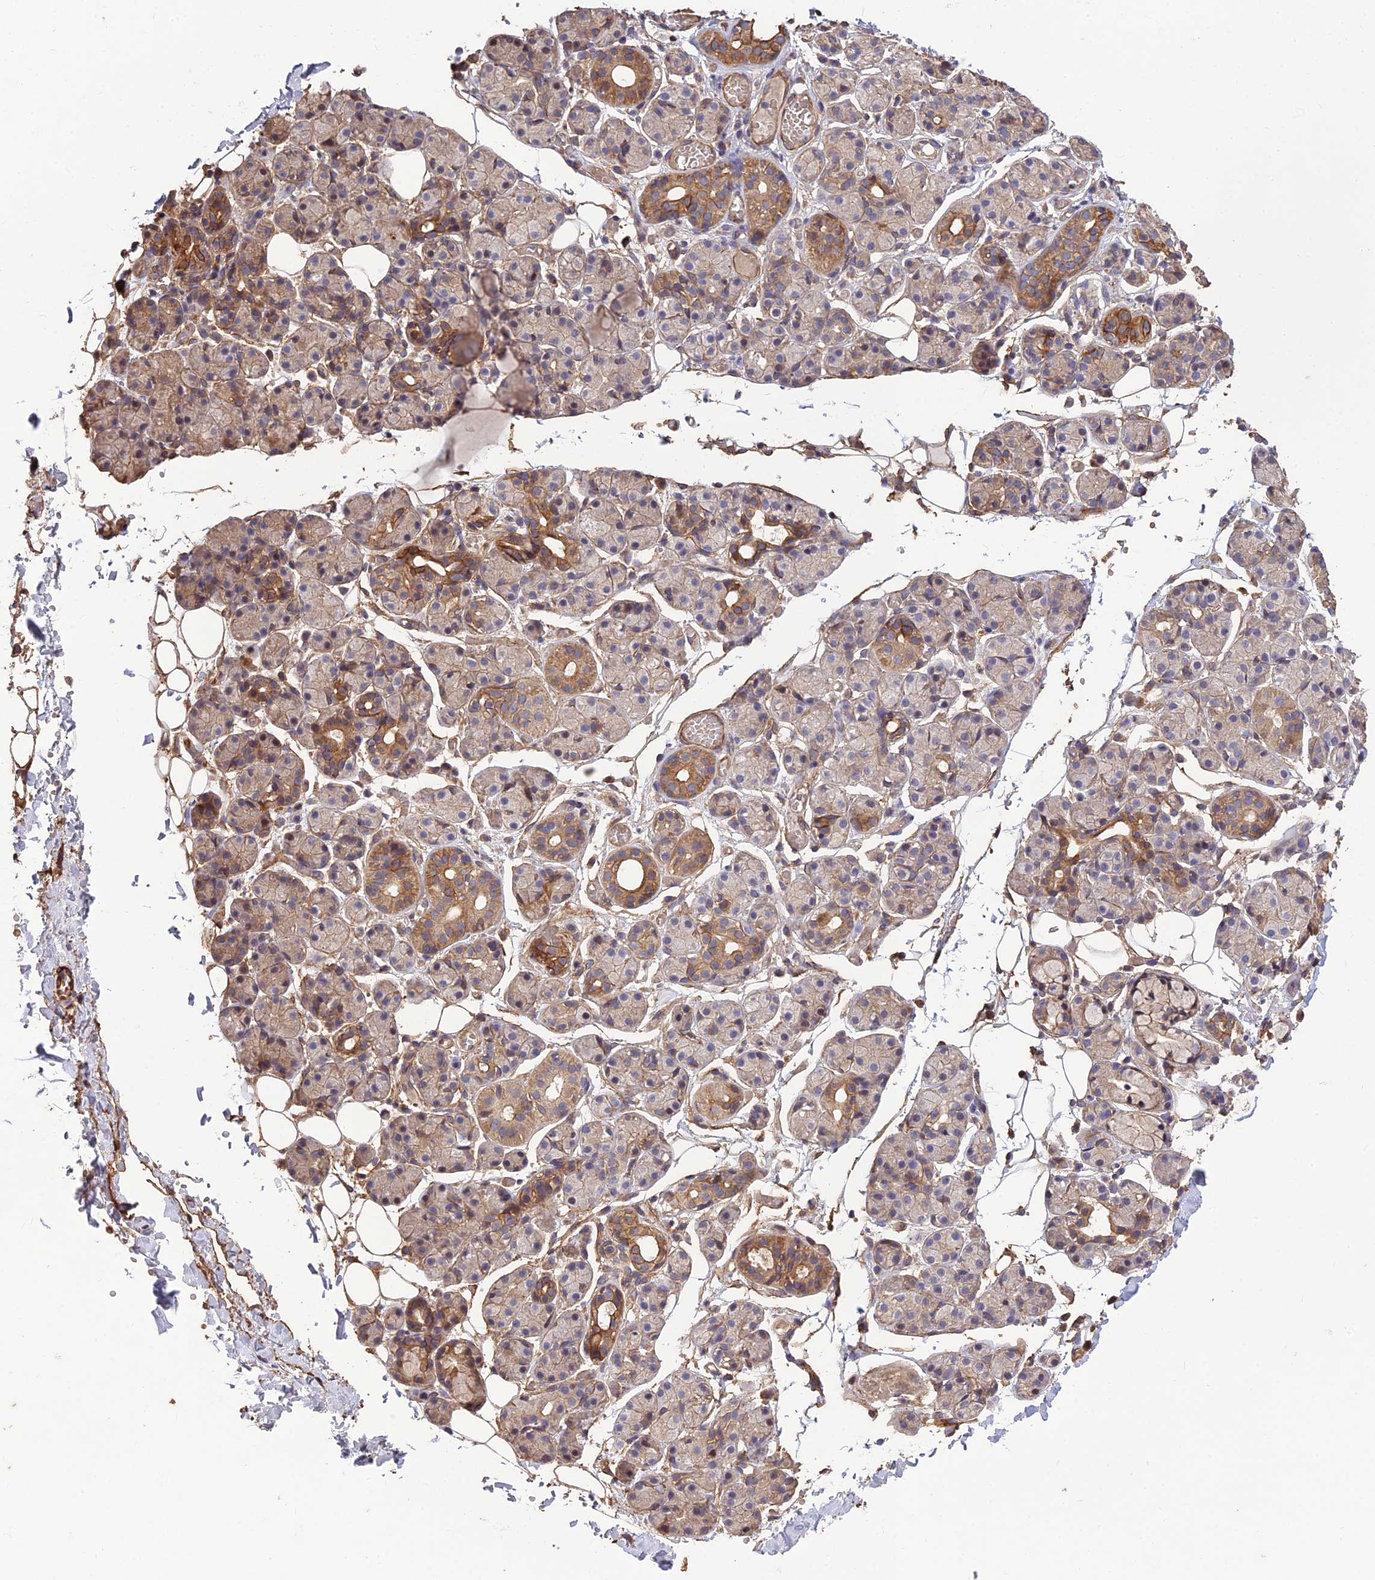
{"staining": {"intensity": "moderate", "quantity": "<25%", "location": "cytoplasmic/membranous"}, "tissue": "salivary gland", "cell_type": "Glandular cells", "image_type": "normal", "snomed": [{"axis": "morphology", "description": "Normal tissue, NOS"}, {"axis": "topography", "description": "Salivary gland"}], "caption": "Protein expression analysis of benign salivary gland displays moderate cytoplasmic/membranous staining in about <25% of glandular cells.", "gene": "CRTAP", "patient": {"sex": "male", "age": 63}}